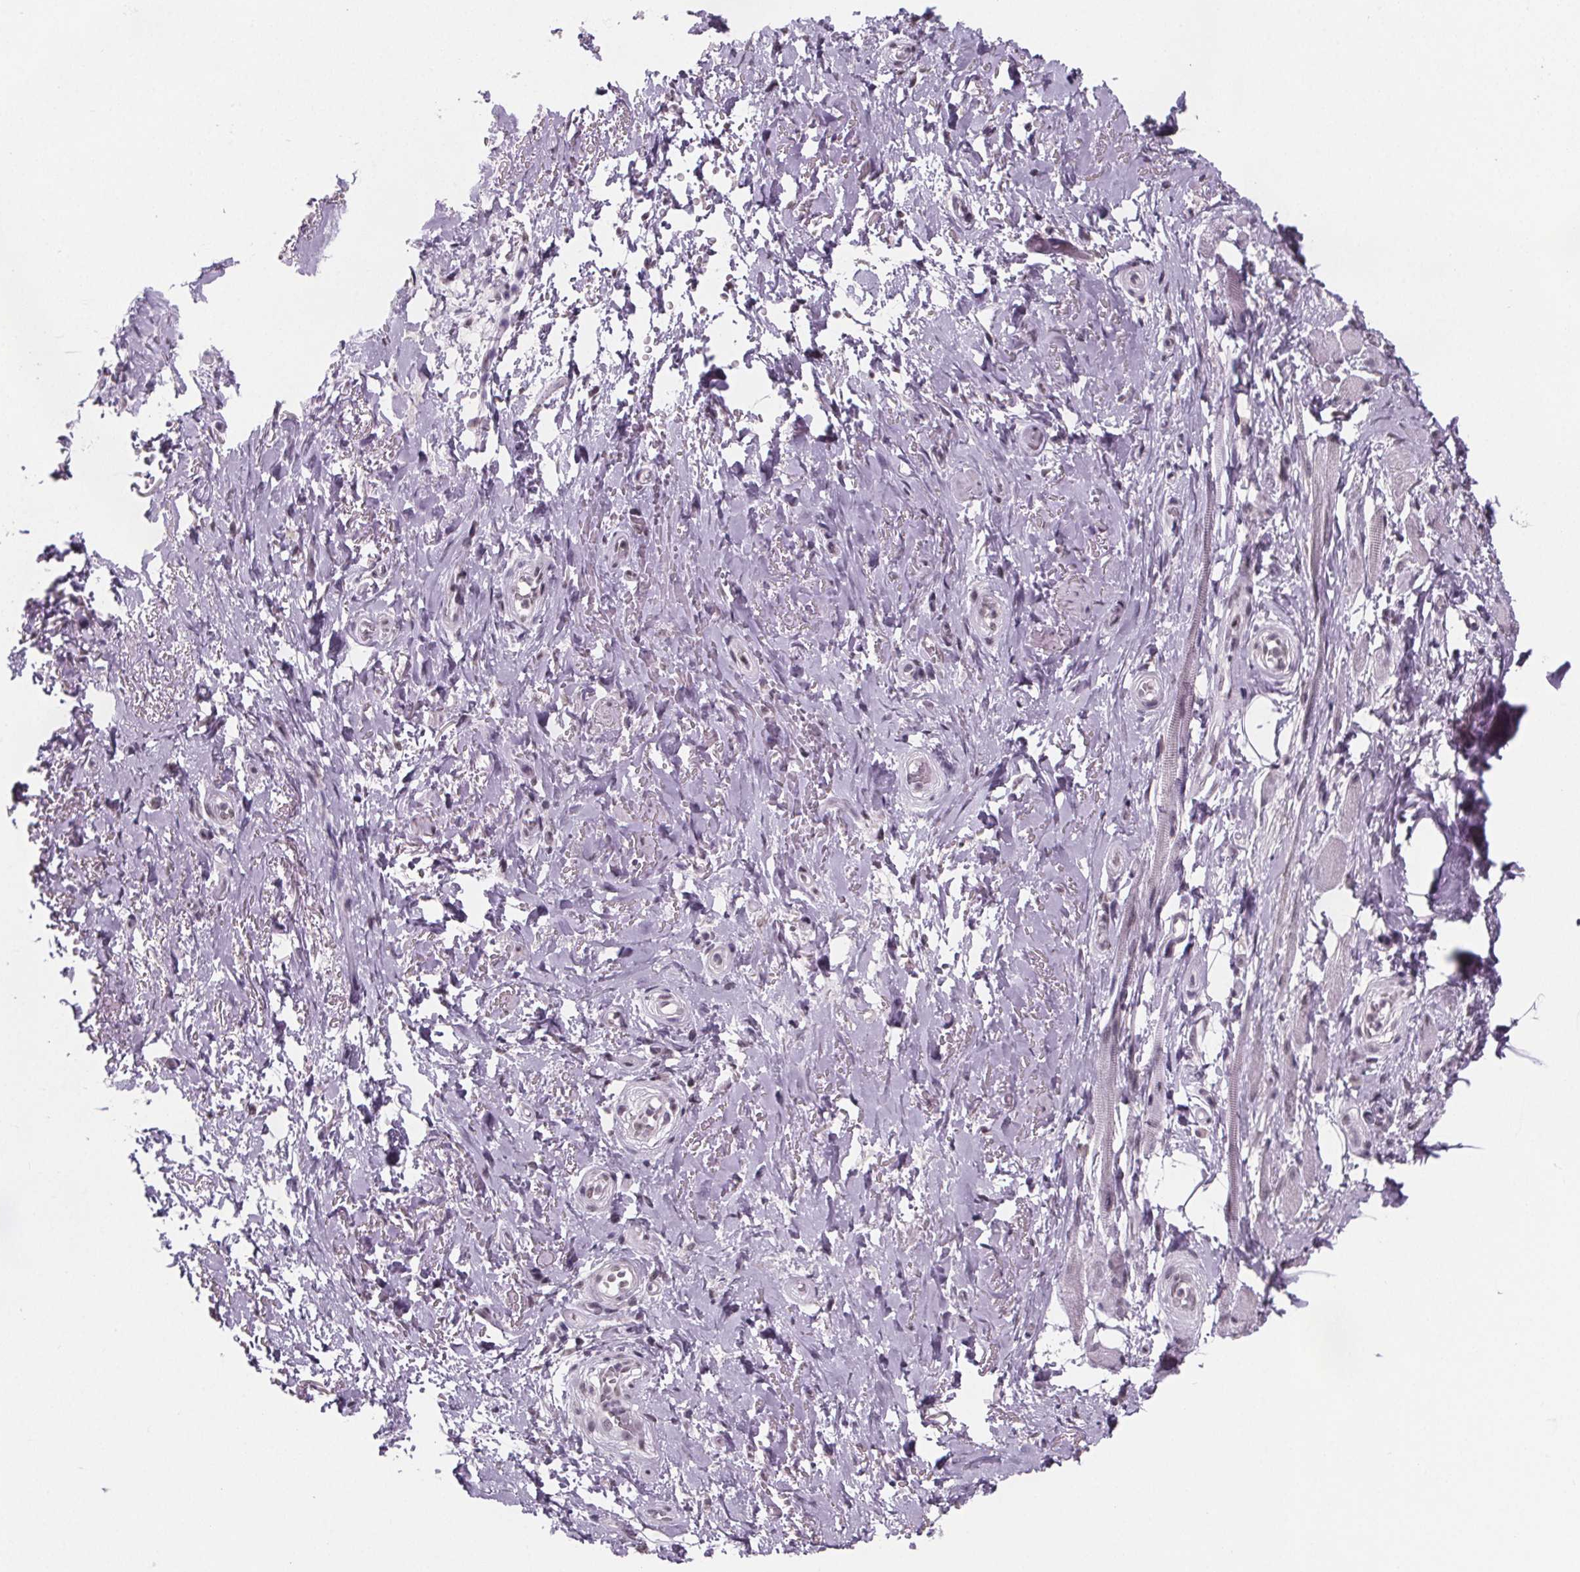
{"staining": {"intensity": "negative", "quantity": "none", "location": "none"}, "tissue": "adipose tissue", "cell_type": "Adipocytes", "image_type": "normal", "snomed": [{"axis": "morphology", "description": "Normal tissue, NOS"}, {"axis": "topography", "description": "Anal"}, {"axis": "topography", "description": "Peripheral nerve tissue"}], "caption": "DAB immunohistochemical staining of unremarkable adipose tissue reveals no significant expression in adipocytes.", "gene": "ZNF572", "patient": {"sex": "male", "age": 53}}